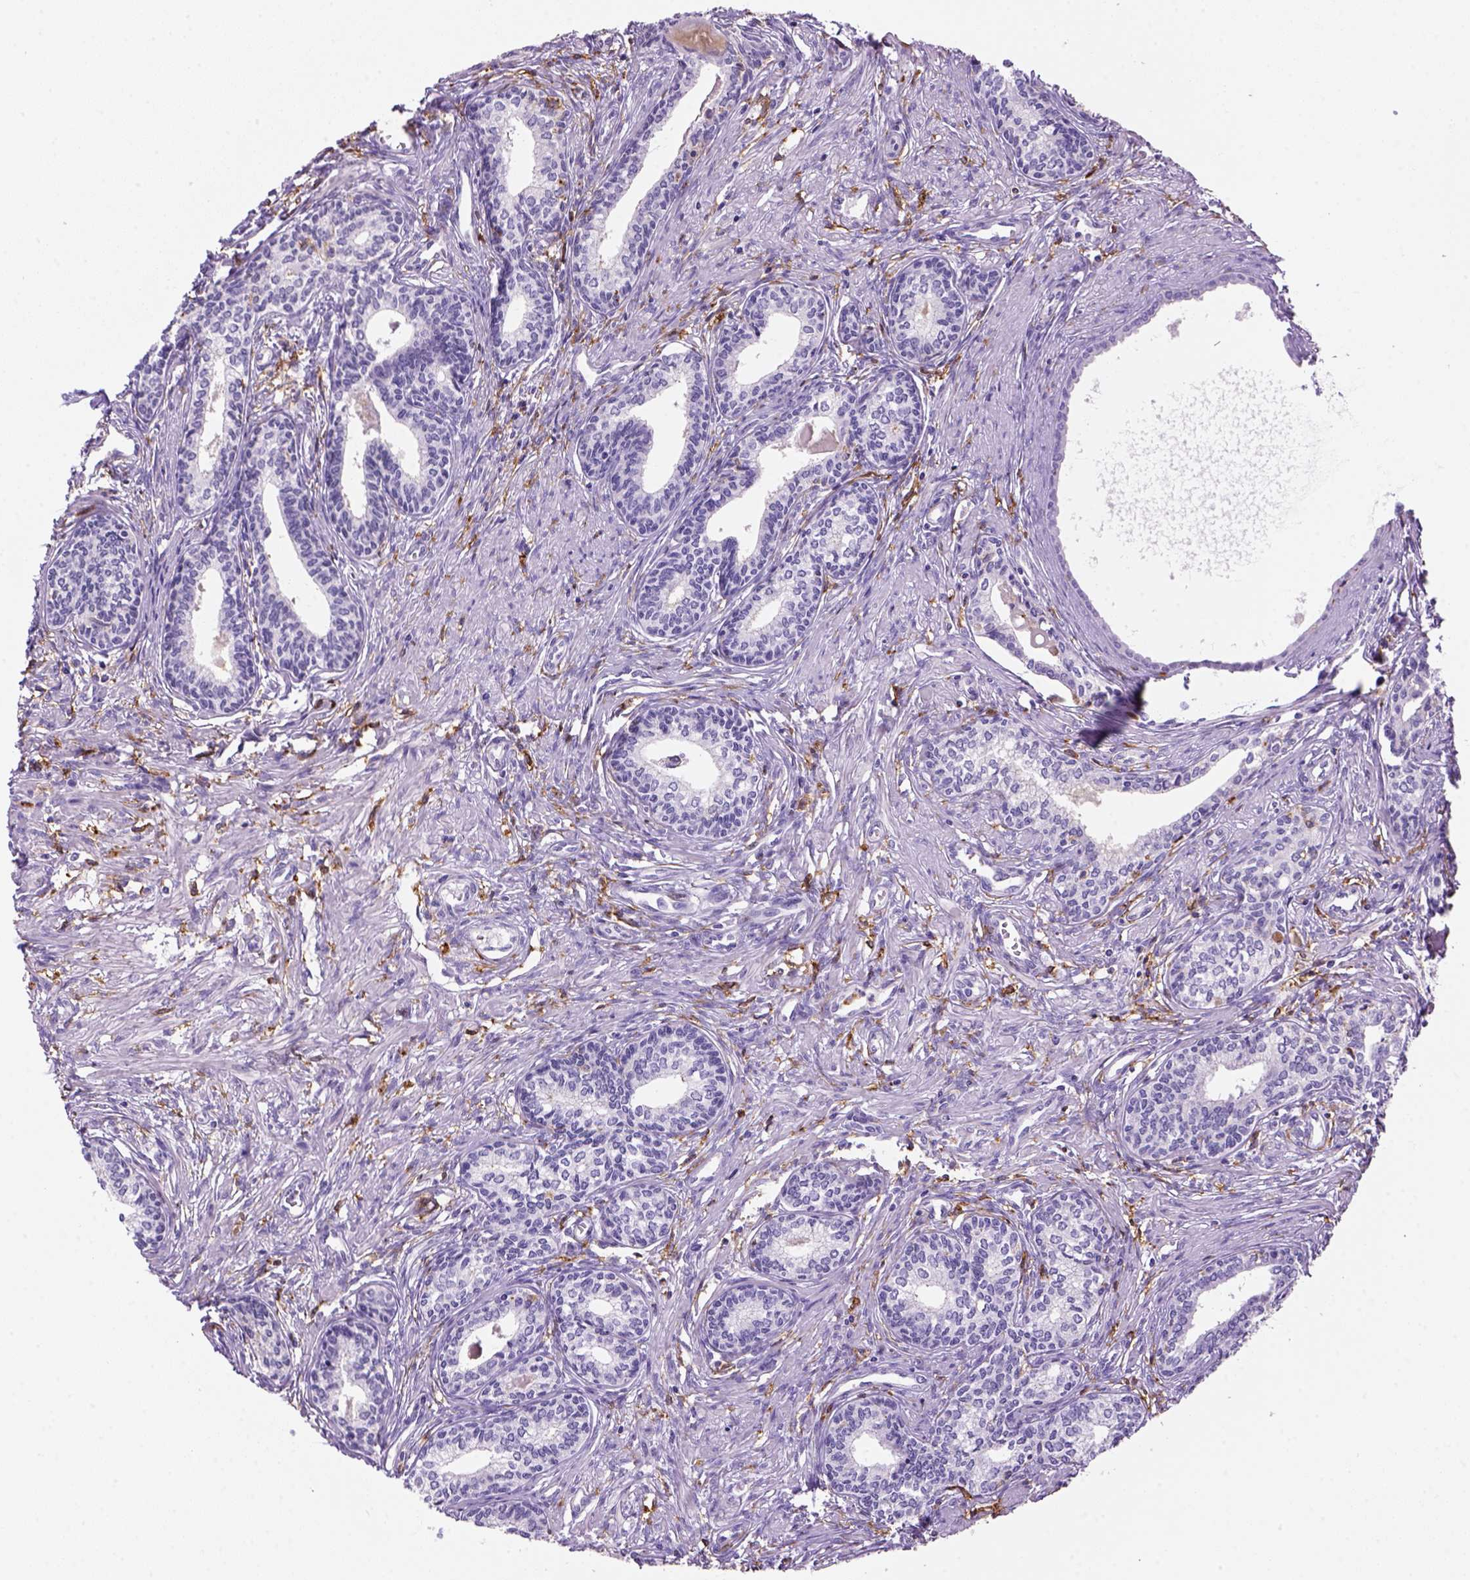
{"staining": {"intensity": "negative", "quantity": "none", "location": "none"}, "tissue": "prostate", "cell_type": "Glandular cells", "image_type": "normal", "snomed": [{"axis": "morphology", "description": "Normal tissue, NOS"}, {"axis": "topography", "description": "Prostate"}], "caption": "This is an IHC photomicrograph of benign prostate. There is no positivity in glandular cells.", "gene": "CD14", "patient": {"sex": "male", "age": 60}}